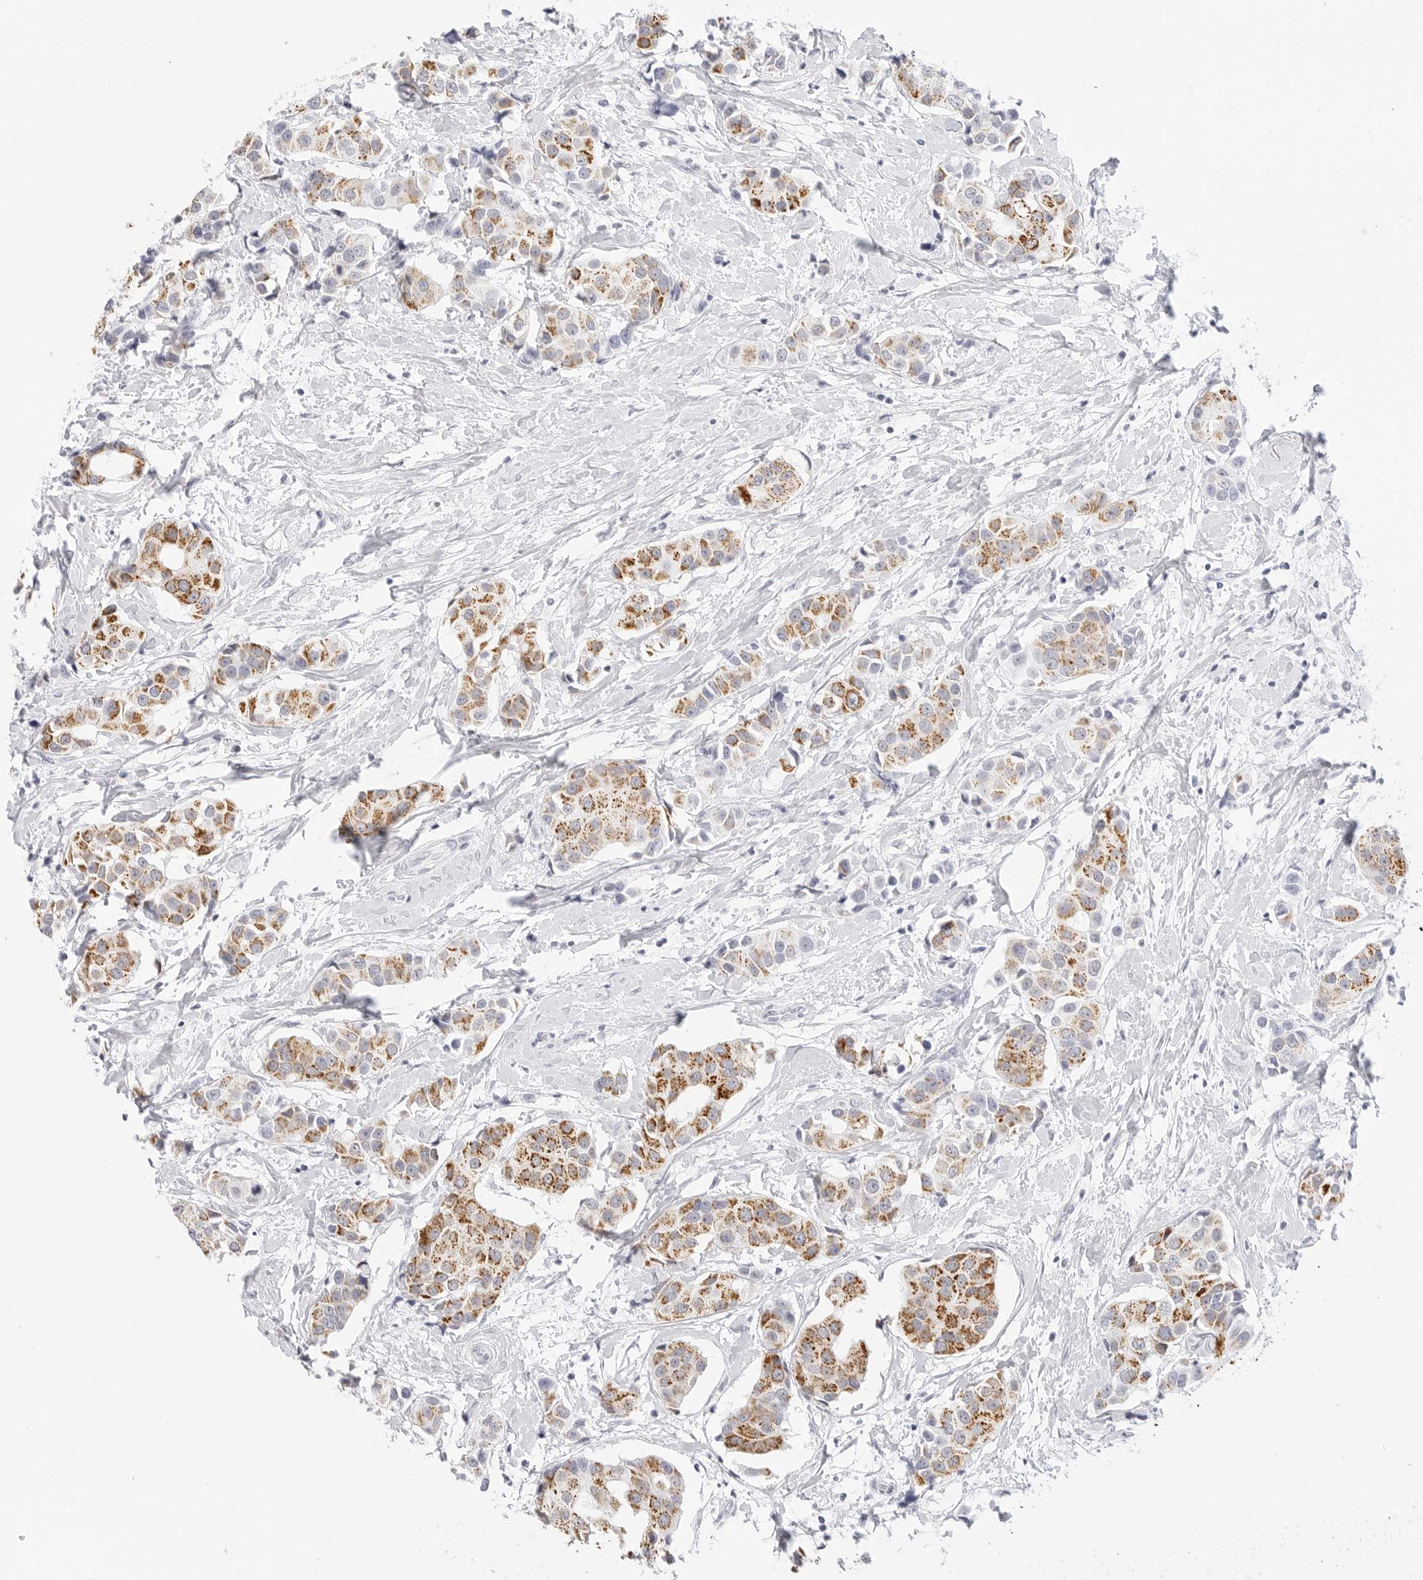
{"staining": {"intensity": "moderate", "quantity": ">75%", "location": "cytoplasmic/membranous"}, "tissue": "breast cancer", "cell_type": "Tumor cells", "image_type": "cancer", "snomed": [{"axis": "morphology", "description": "Normal tissue, NOS"}, {"axis": "morphology", "description": "Duct carcinoma"}, {"axis": "topography", "description": "Breast"}], "caption": "Immunohistochemistry (IHC) (DAB) staining of human breast cancer (invasive ductal carcinoma) reveals moderate cytoplasmic/membranous protein expression in about >75% of tumor cells.", "gene": "HMGCS2", "patient": {"sex": "female", "age": 39}}